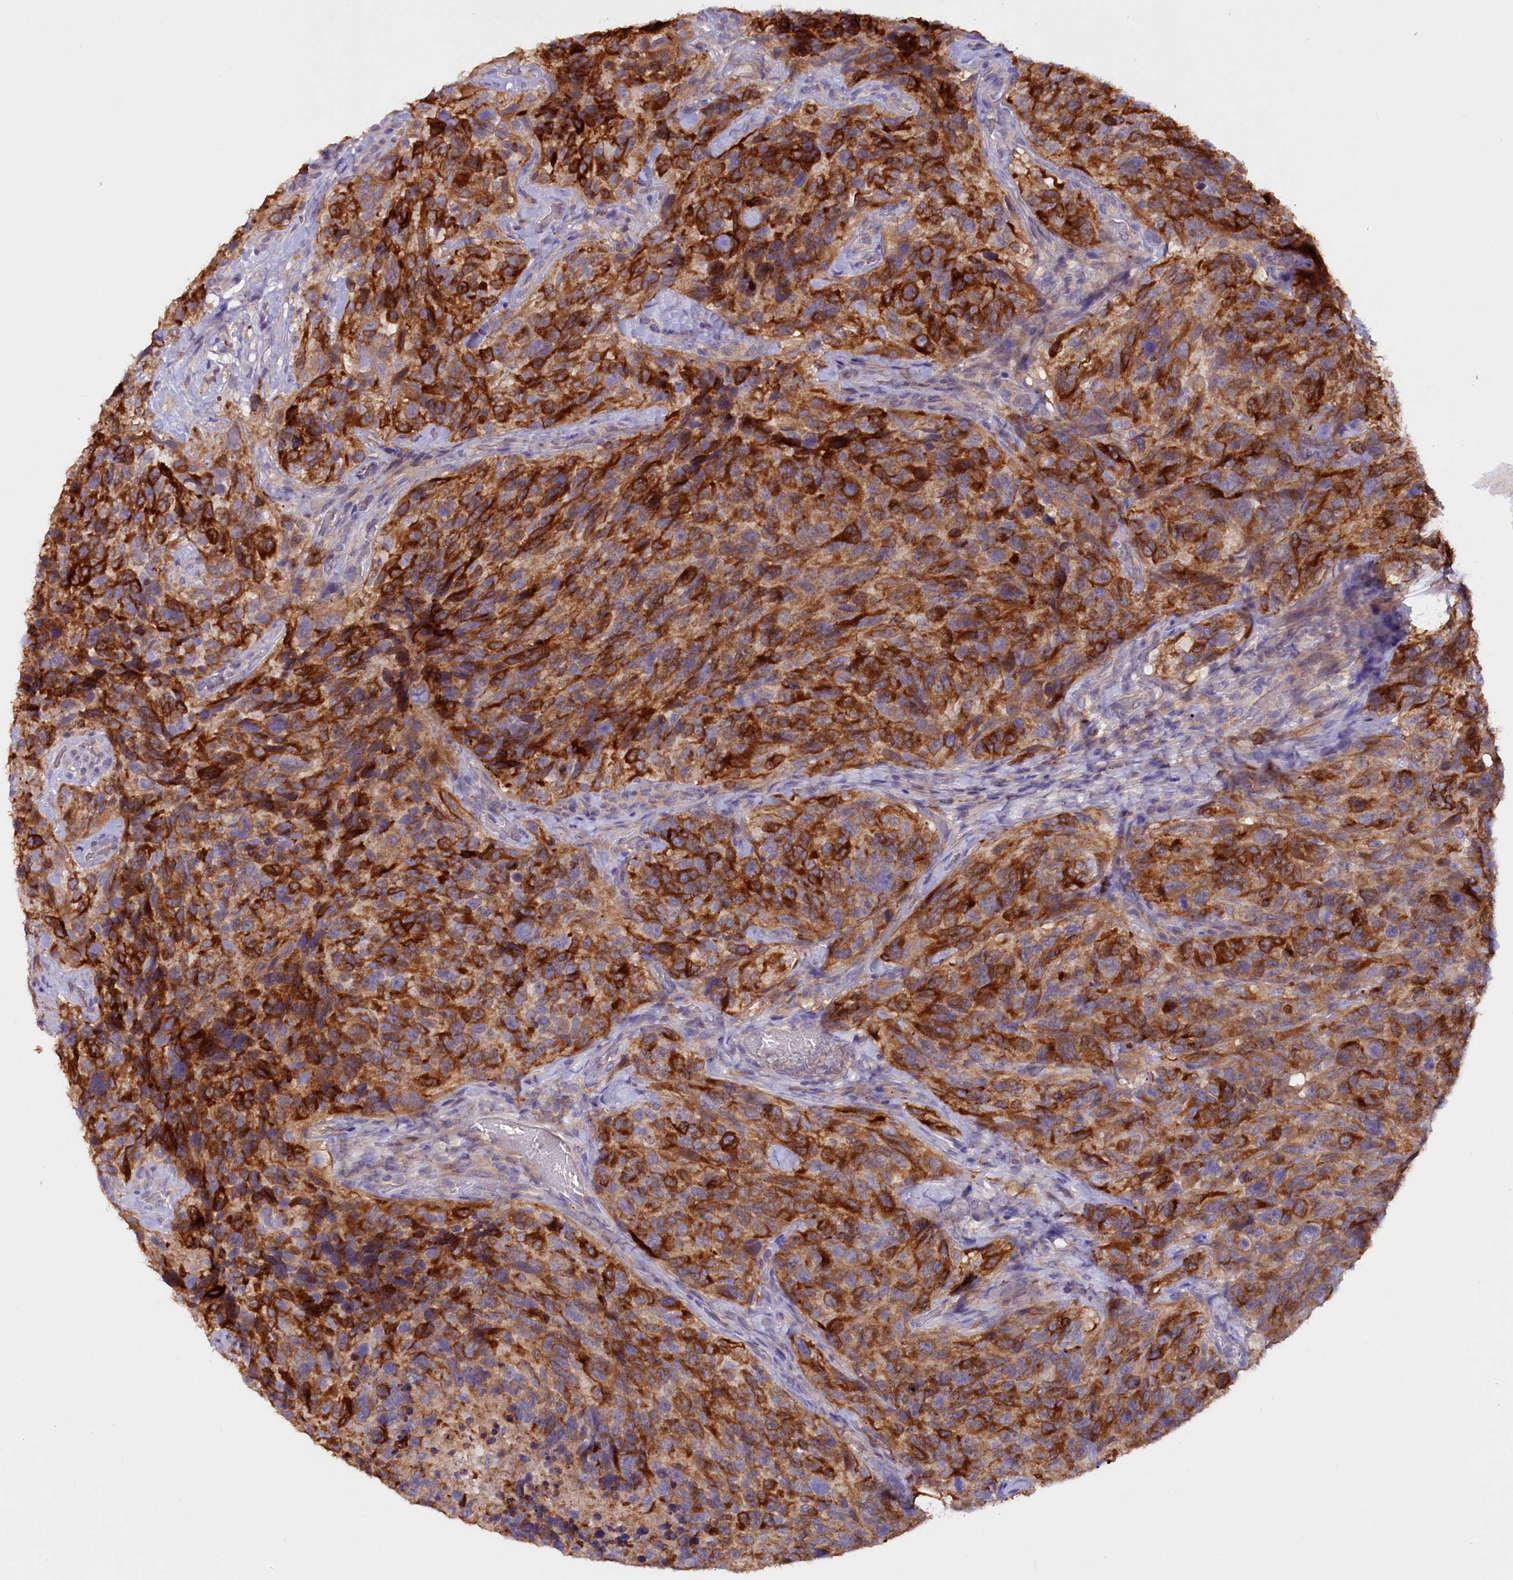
{"staining": {"intensity": "moderate", "quantity": "<25%", "location": "cytoplasmic/membranous"}, "tissue": "glioma", "cell_type": "Tumor cells", "image_type": "cancer", "snomed": [{"axis": "morphology", "description": "Glioma, malignant, High grade"}, {"axis": "topography", "description": "Brain"}], "caption": "A brown stain shows moderate cytoplasmic/membranous expression of a protein in glioma tumor cells.", "gene": "ETFBKMT", "patient": {"sex": "male", "age": 69}}